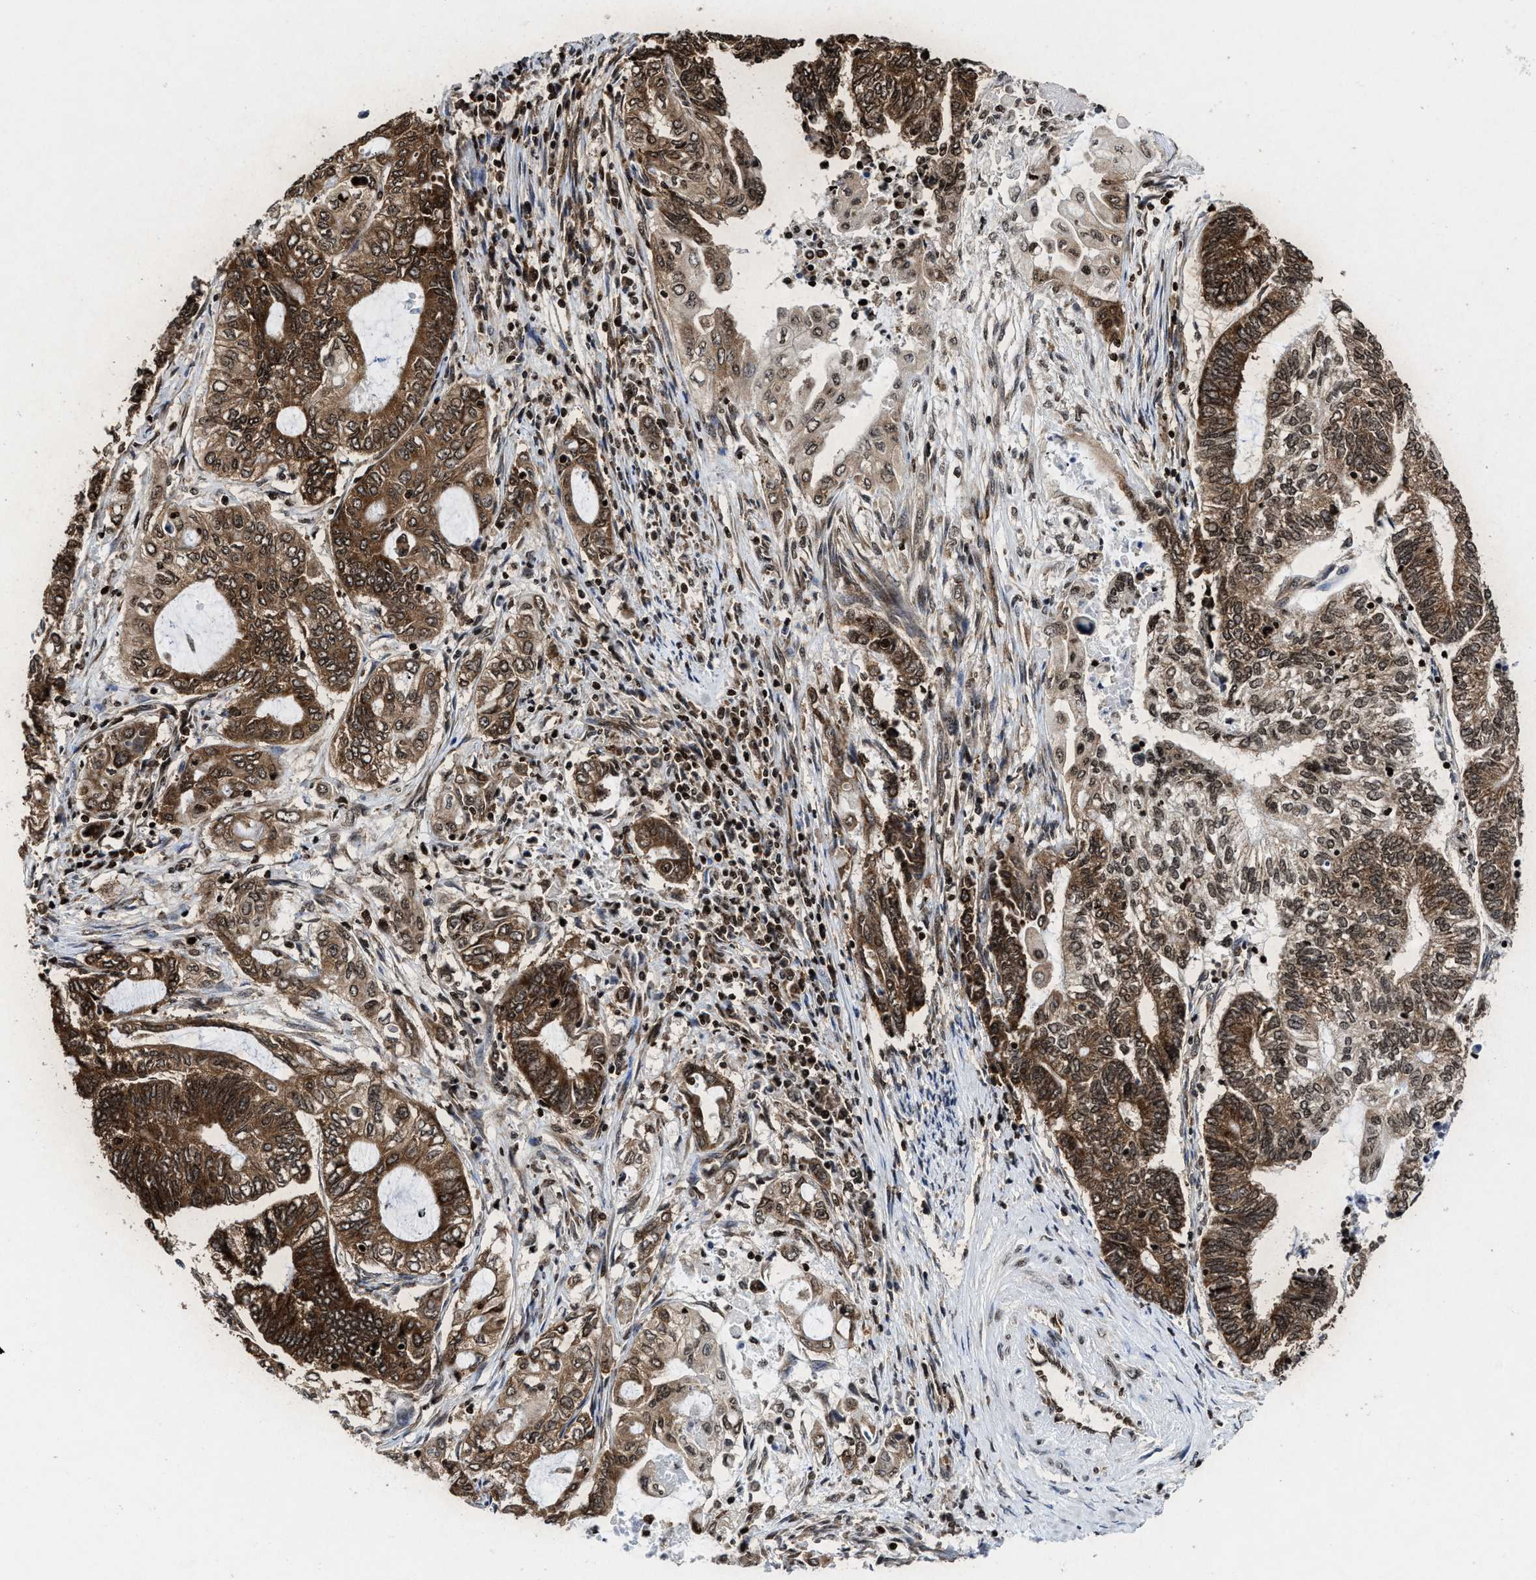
{"staining": {"intensity": "strong", "quantity": ">75%", "location": "cytoplasmic/membranous,nuclear"}, "tissue": "endometrial cancer", "cell_type": "Tumor cells", "image_type": "cancer", "snomed": [{"axis": "morphology", "description": "Adenocarcinoma, NOS"}, {"axis": "topography", "description": "Uterus"}, {"axis": "topography", "description": "Endometrium"}], "caption": "Strong cytoplasmic/membranous and nuclear protein positivity is appreciated in approximately >75% of tumor cells in endometrial adenocarcinoma.", "gene": "ALYREF", "patient": {"sex": "female", "age": 70}}